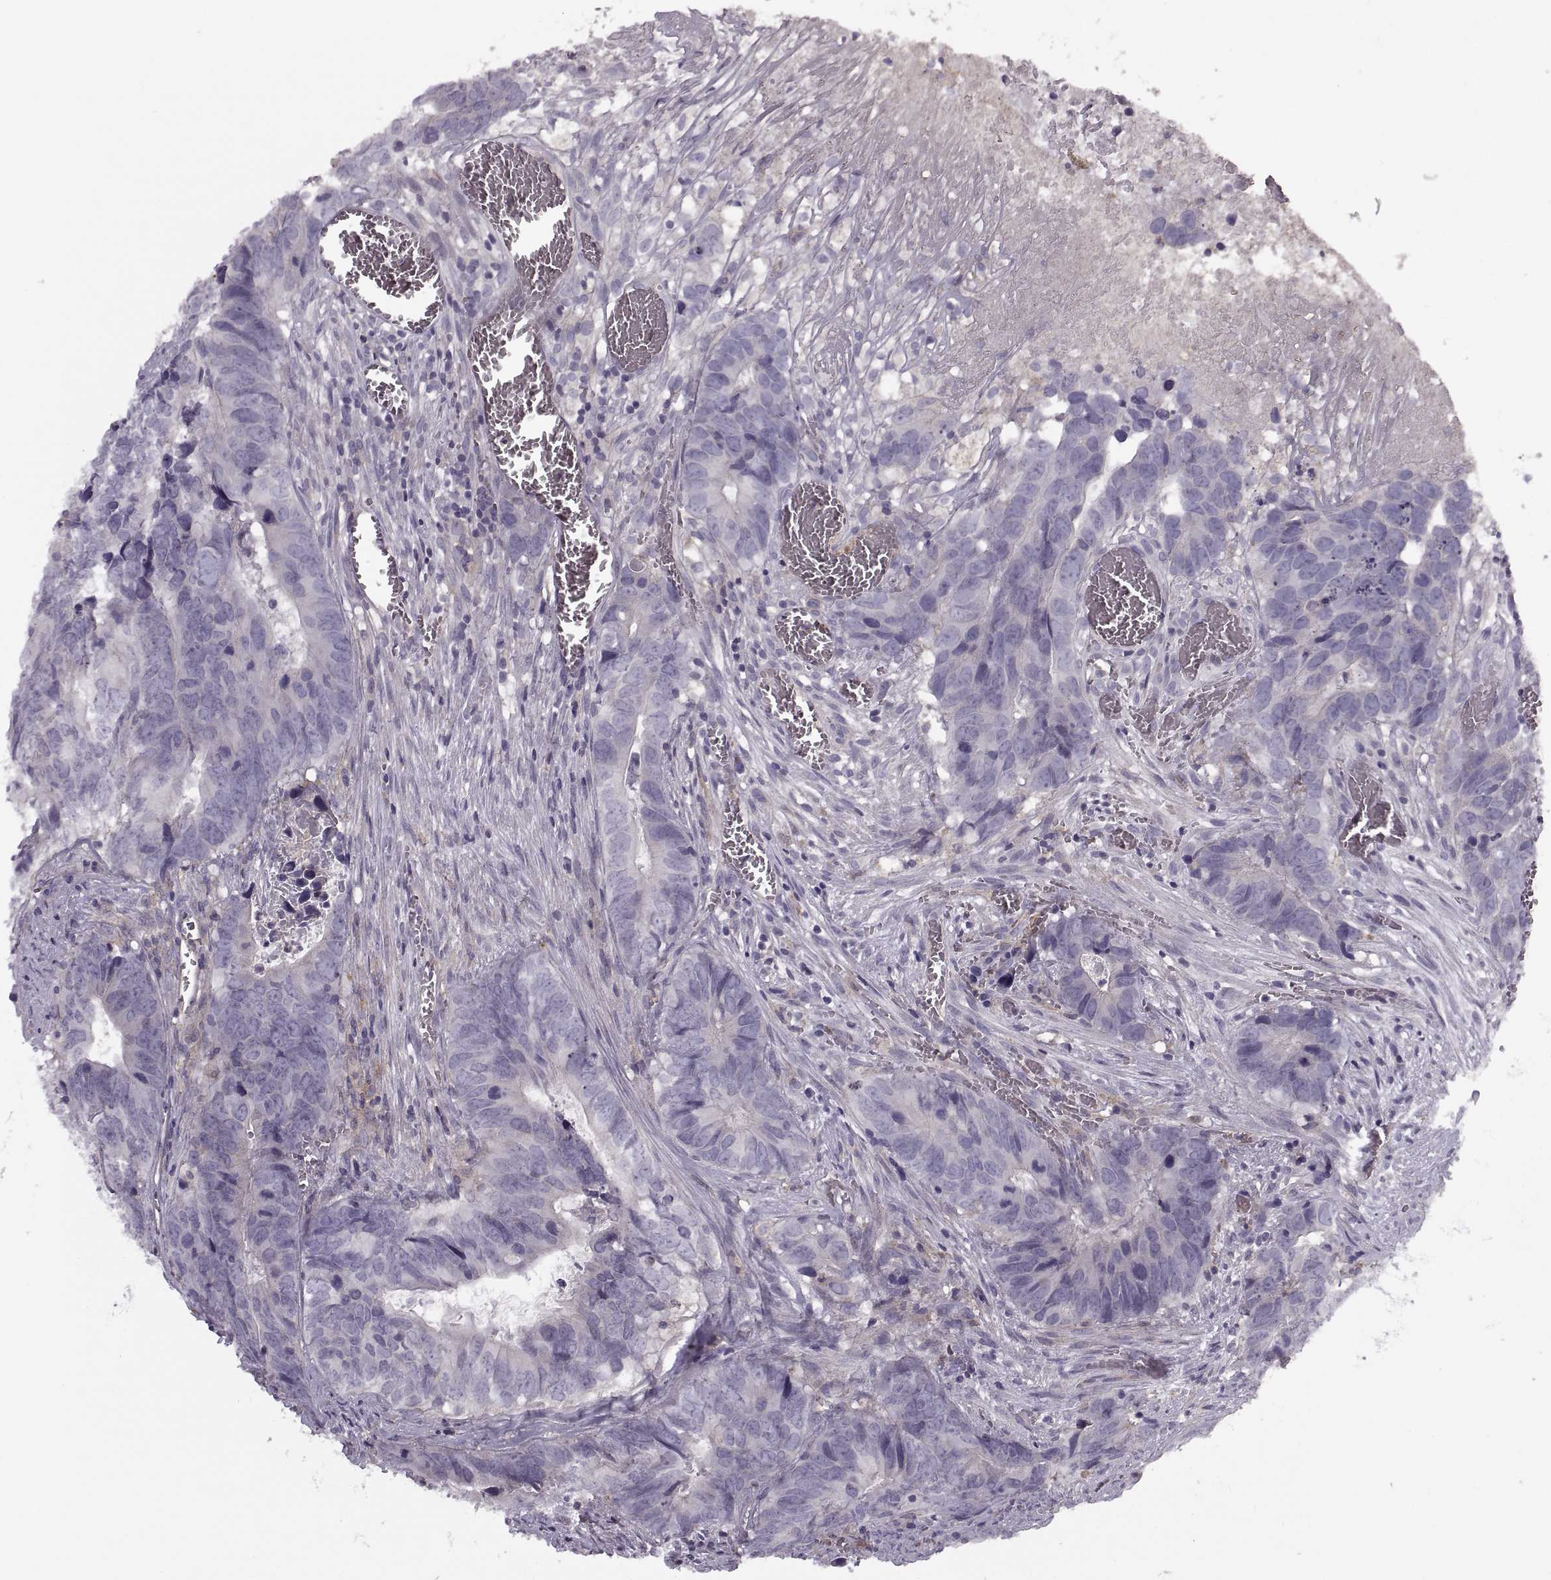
{"staining": {"intensity": "negative", "quantity": "none", "location": "none"}, "tissue": "colorectal cancer", "cell_type": "Tumor cells", "image_type": "cancer", "snomed": [{"axis": "morphology", "description": "Adenocarcinoma, NOS"}, {"axis": "topography", "description": "Colon"}], "caption": "There is no significant expression in tumor cells of colorectal cancer.", "gene": "RALB", "patient": {"sex": "female", "age": 82}}